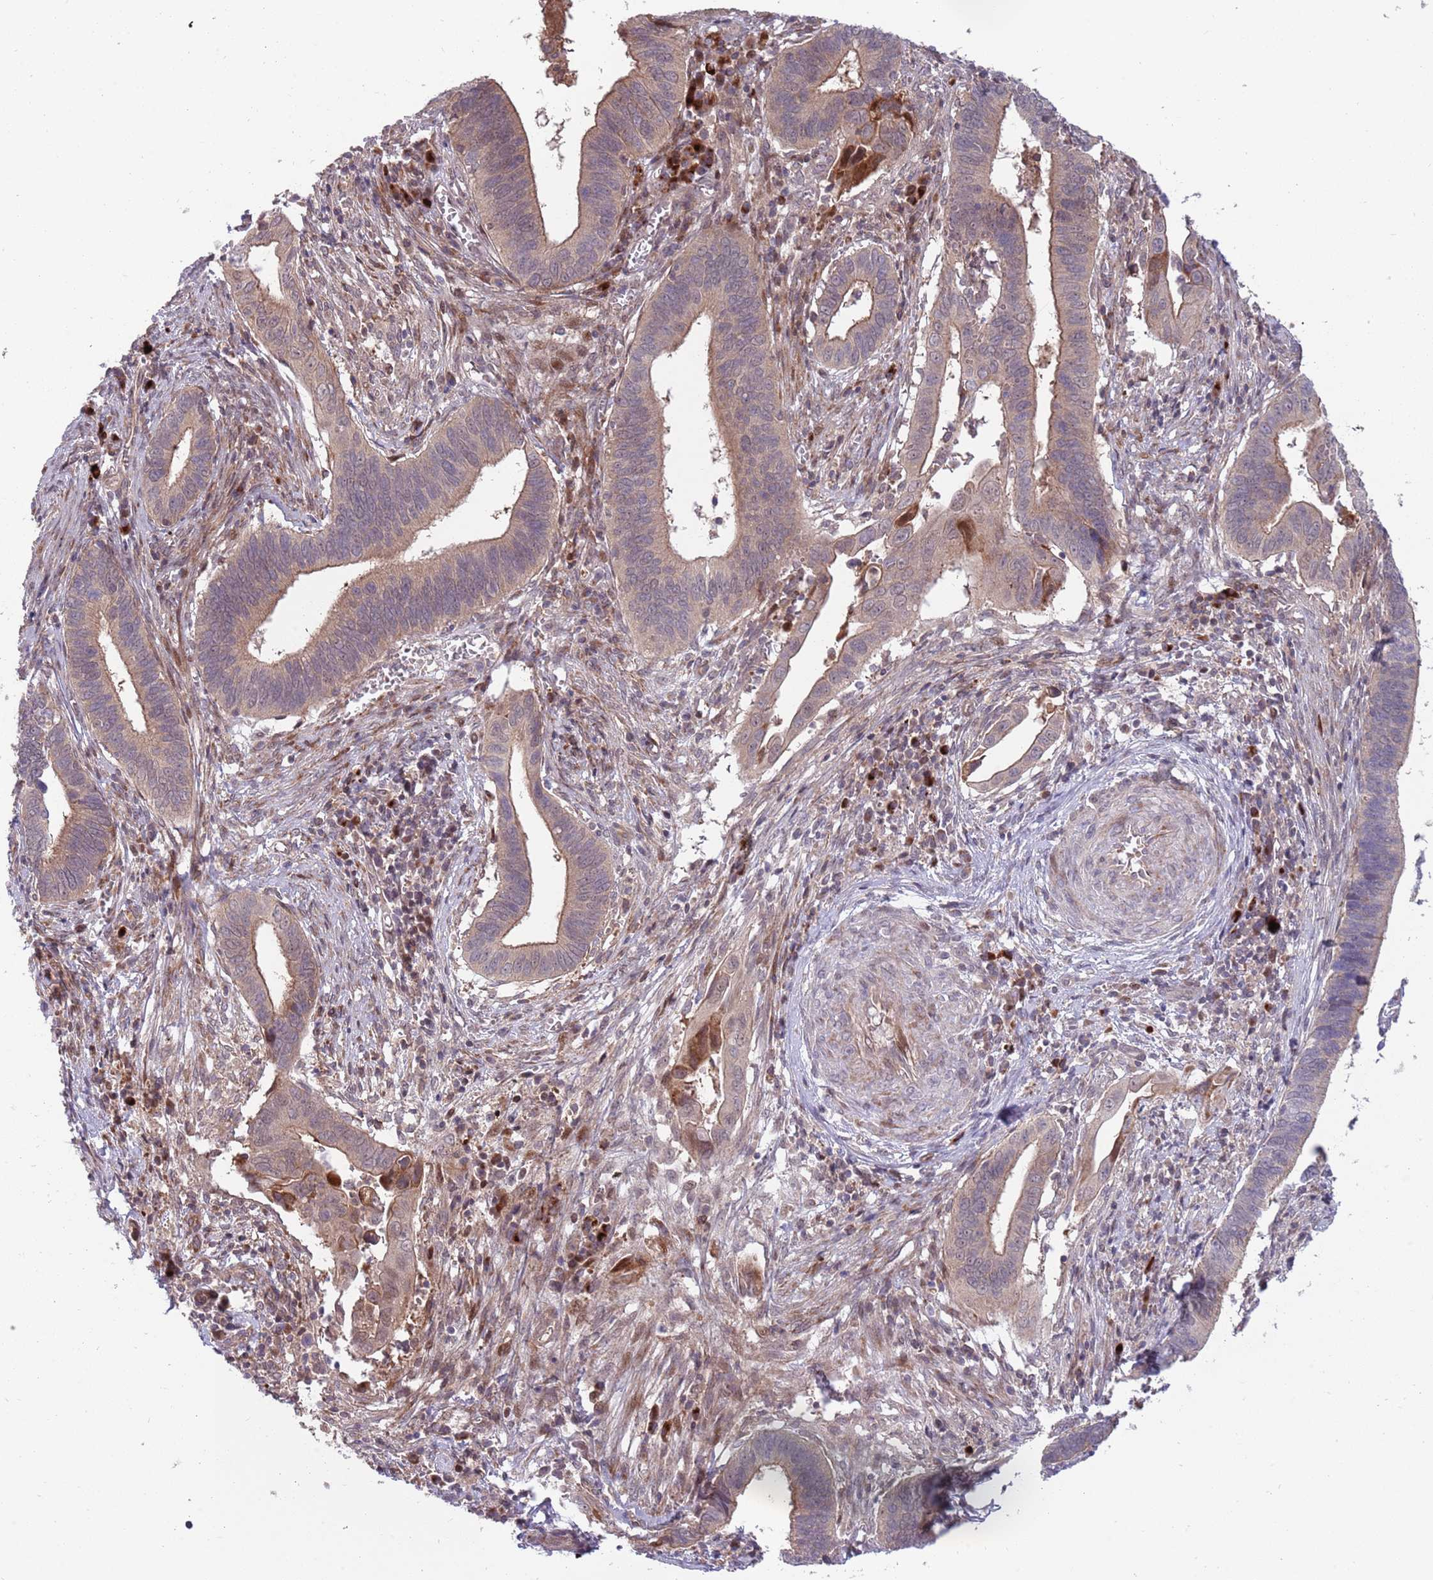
{"staining": {"intensity": "weak", "quantity": ">75%", "location": "cytoplasmic/membranous"}, "tissue": "cervical cancer", "cell_type": "Tumor cells", "image_type": "cancer", "snomed": [{"axis": "morphology", "description": "Adenocarcinoma, NOS"}, {"axis": "topography", "description": "Cervix"}], "caption": "Immunohistochemistry (DAB) staining of human adenocarcinoma (cervical) demonstrates weak cytoplasmic/membranous protein staining in about >75% of tumor cells. The staining is performed using DAB brown chromogen to label protein expression. The nuclei are counter-stained blue using hematoxylin.", "gene": "NT5DC4", "patient": {"sex": "female", "age": 42}}